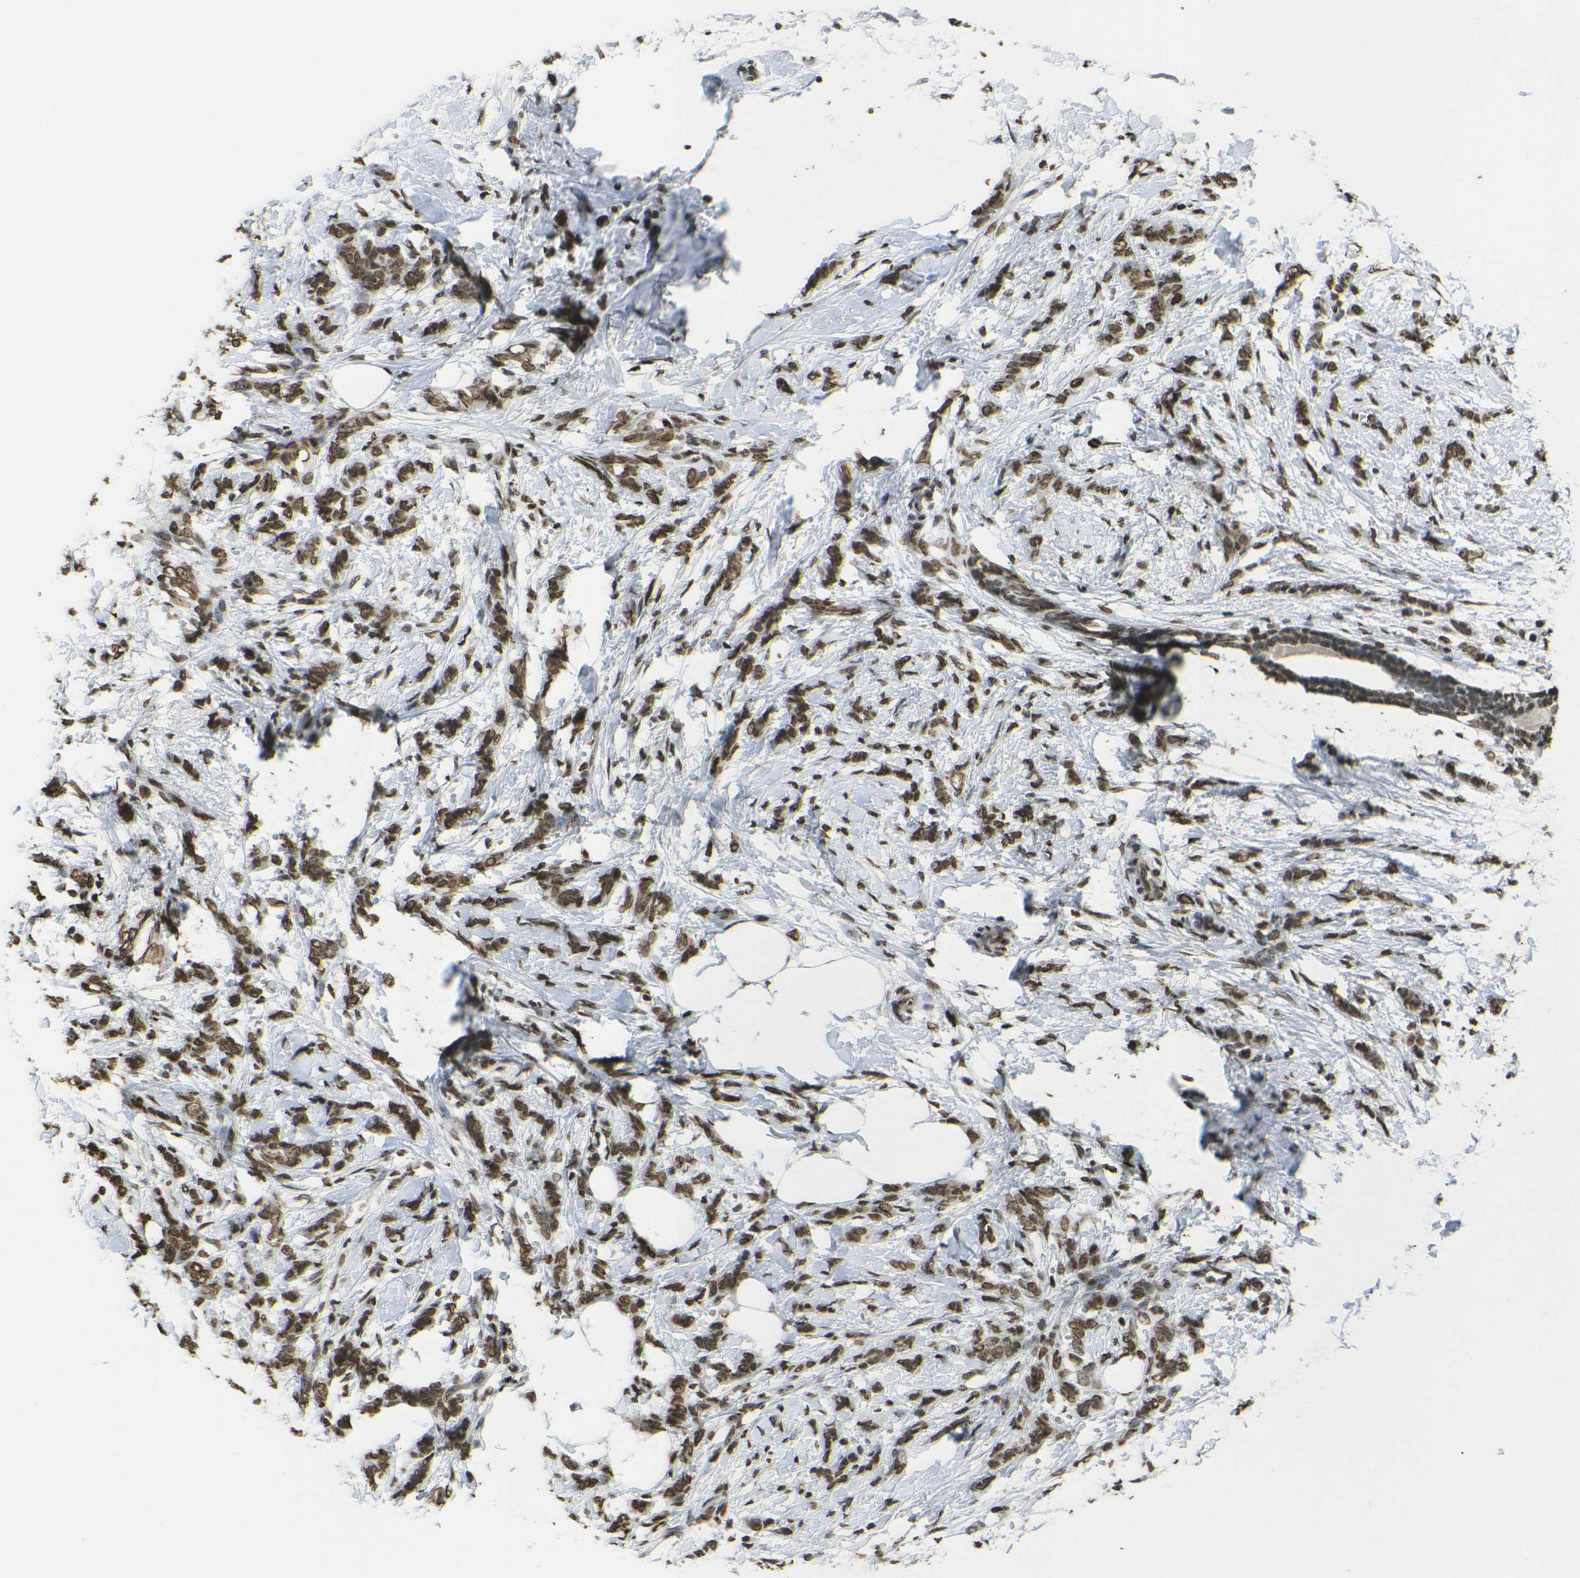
{"staining": {"intensity": "moderate", "quantity": ">75%", "location": "nuclear"}, "tissue": "breast cancer", "cell_type": "Tumor cells", "image_type": "cancer", "snomed": [{"axis": "morphology", "description": "Lobular carcinoma, in situ"}, {"axis": "morphology", "description": "Lobular carcinoma"}, {"axis": "topography", "description": "Breast"}], "caption": "Tumor cells reveal medium levels of moderate nuclear staining in approximately >75% of cells in human breast cancer. (Brightfield microscopy of DAB IHC at high magnification).", "gene": "H4C16", "patient": {"sex": "female", "age": 41}}